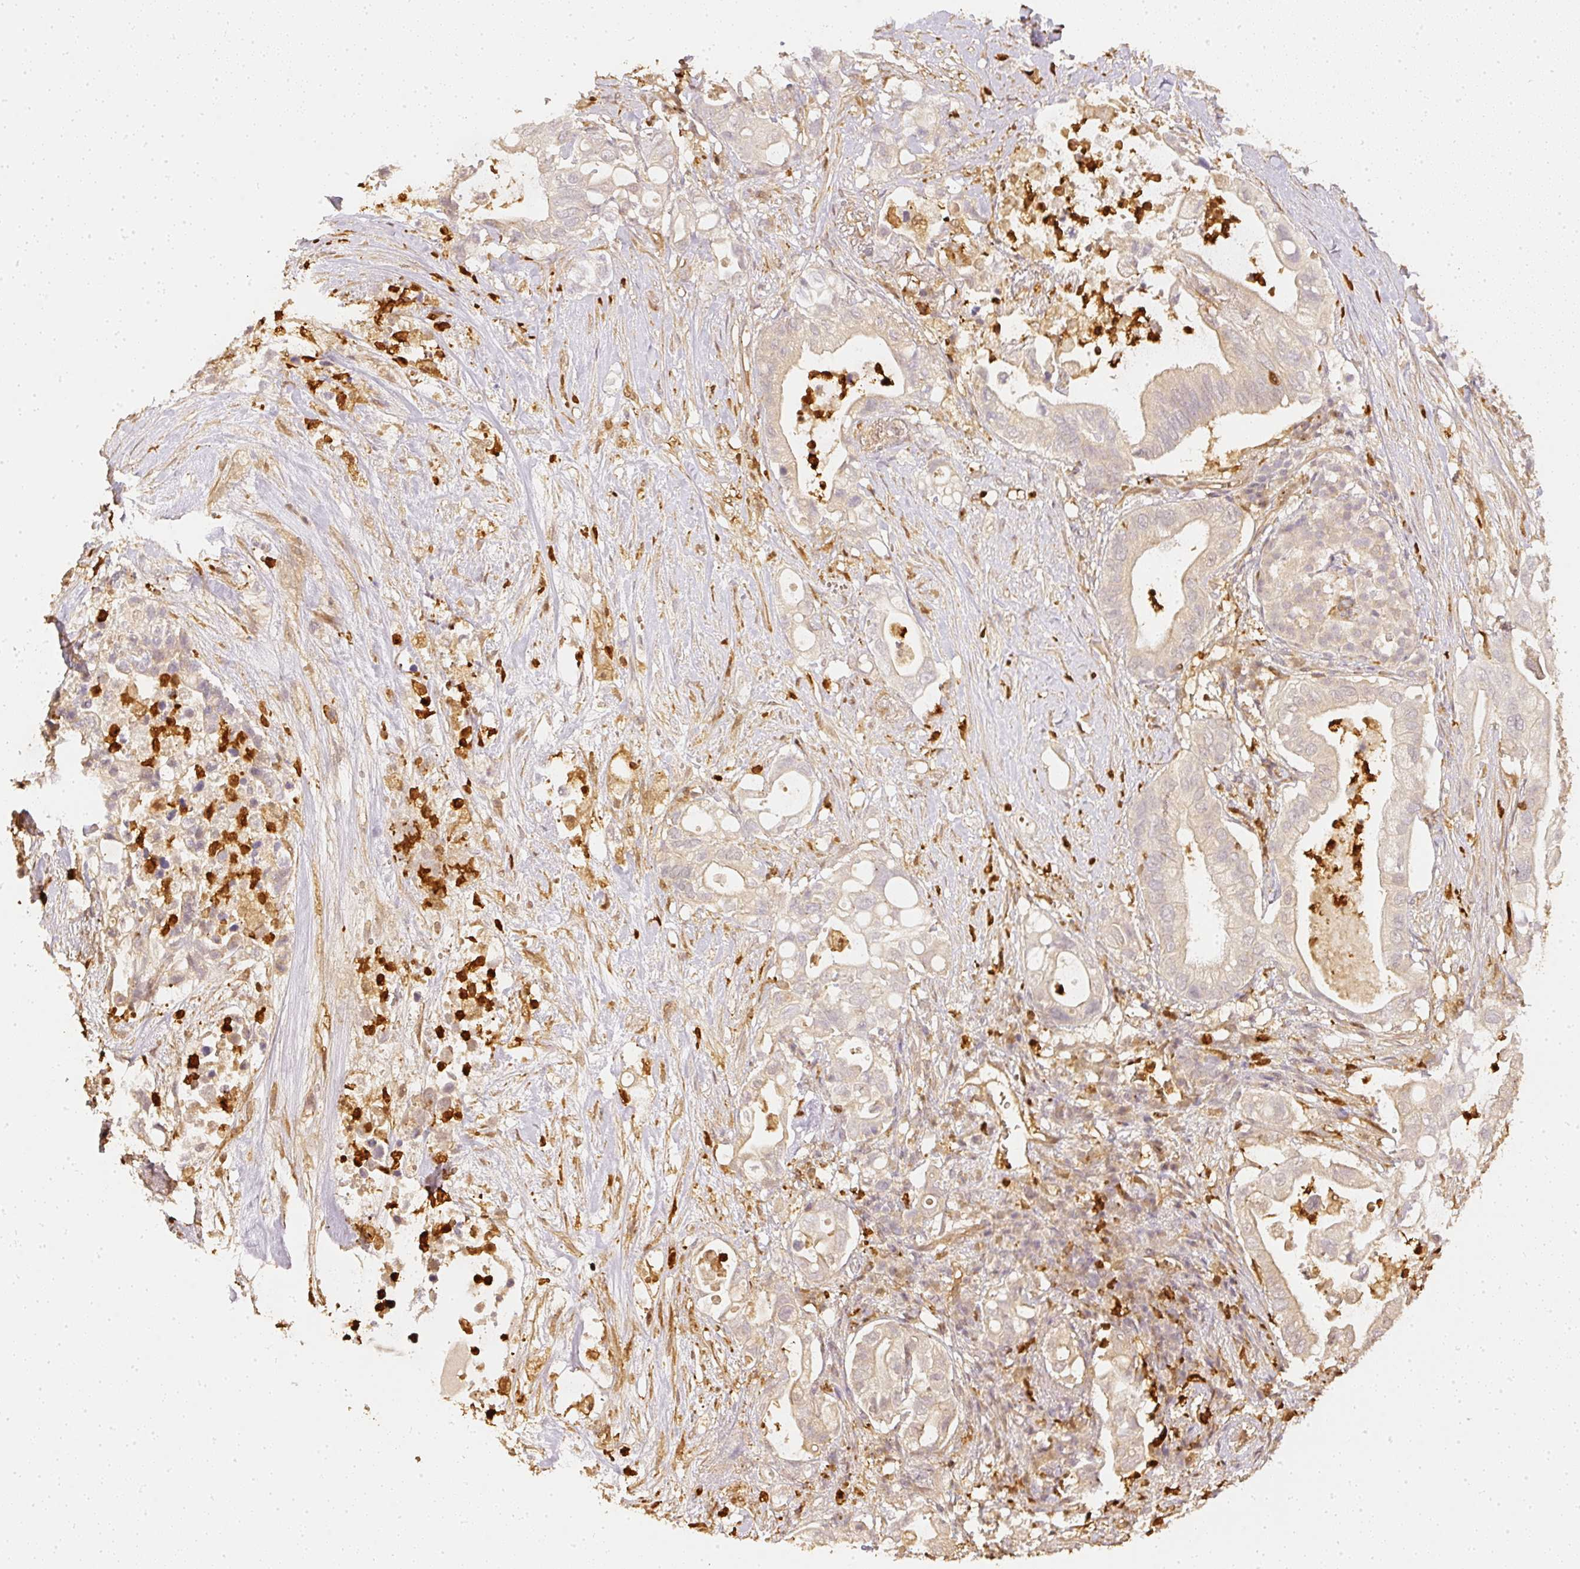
{"staining": {"intensity": "weak", "quantity": "<25%", "location": "cytoplasmic/membranous"}, "tissue": "pancreatic cancer", "cell_type": "Tumor cells", "image_type": "cancer", "snomed": [{"axis": "morphology", "description": "Adenocarcinoma, NOS"}, {"axis": "topography", "description": "Pancreas"}], "caption": "Immunohistochemistry of human pancreatic cancer (adenocarcinoma) reveals no staining in tumor cells.", "gene": "PFN1", "patient": {"sex": "female", "age": 72}}